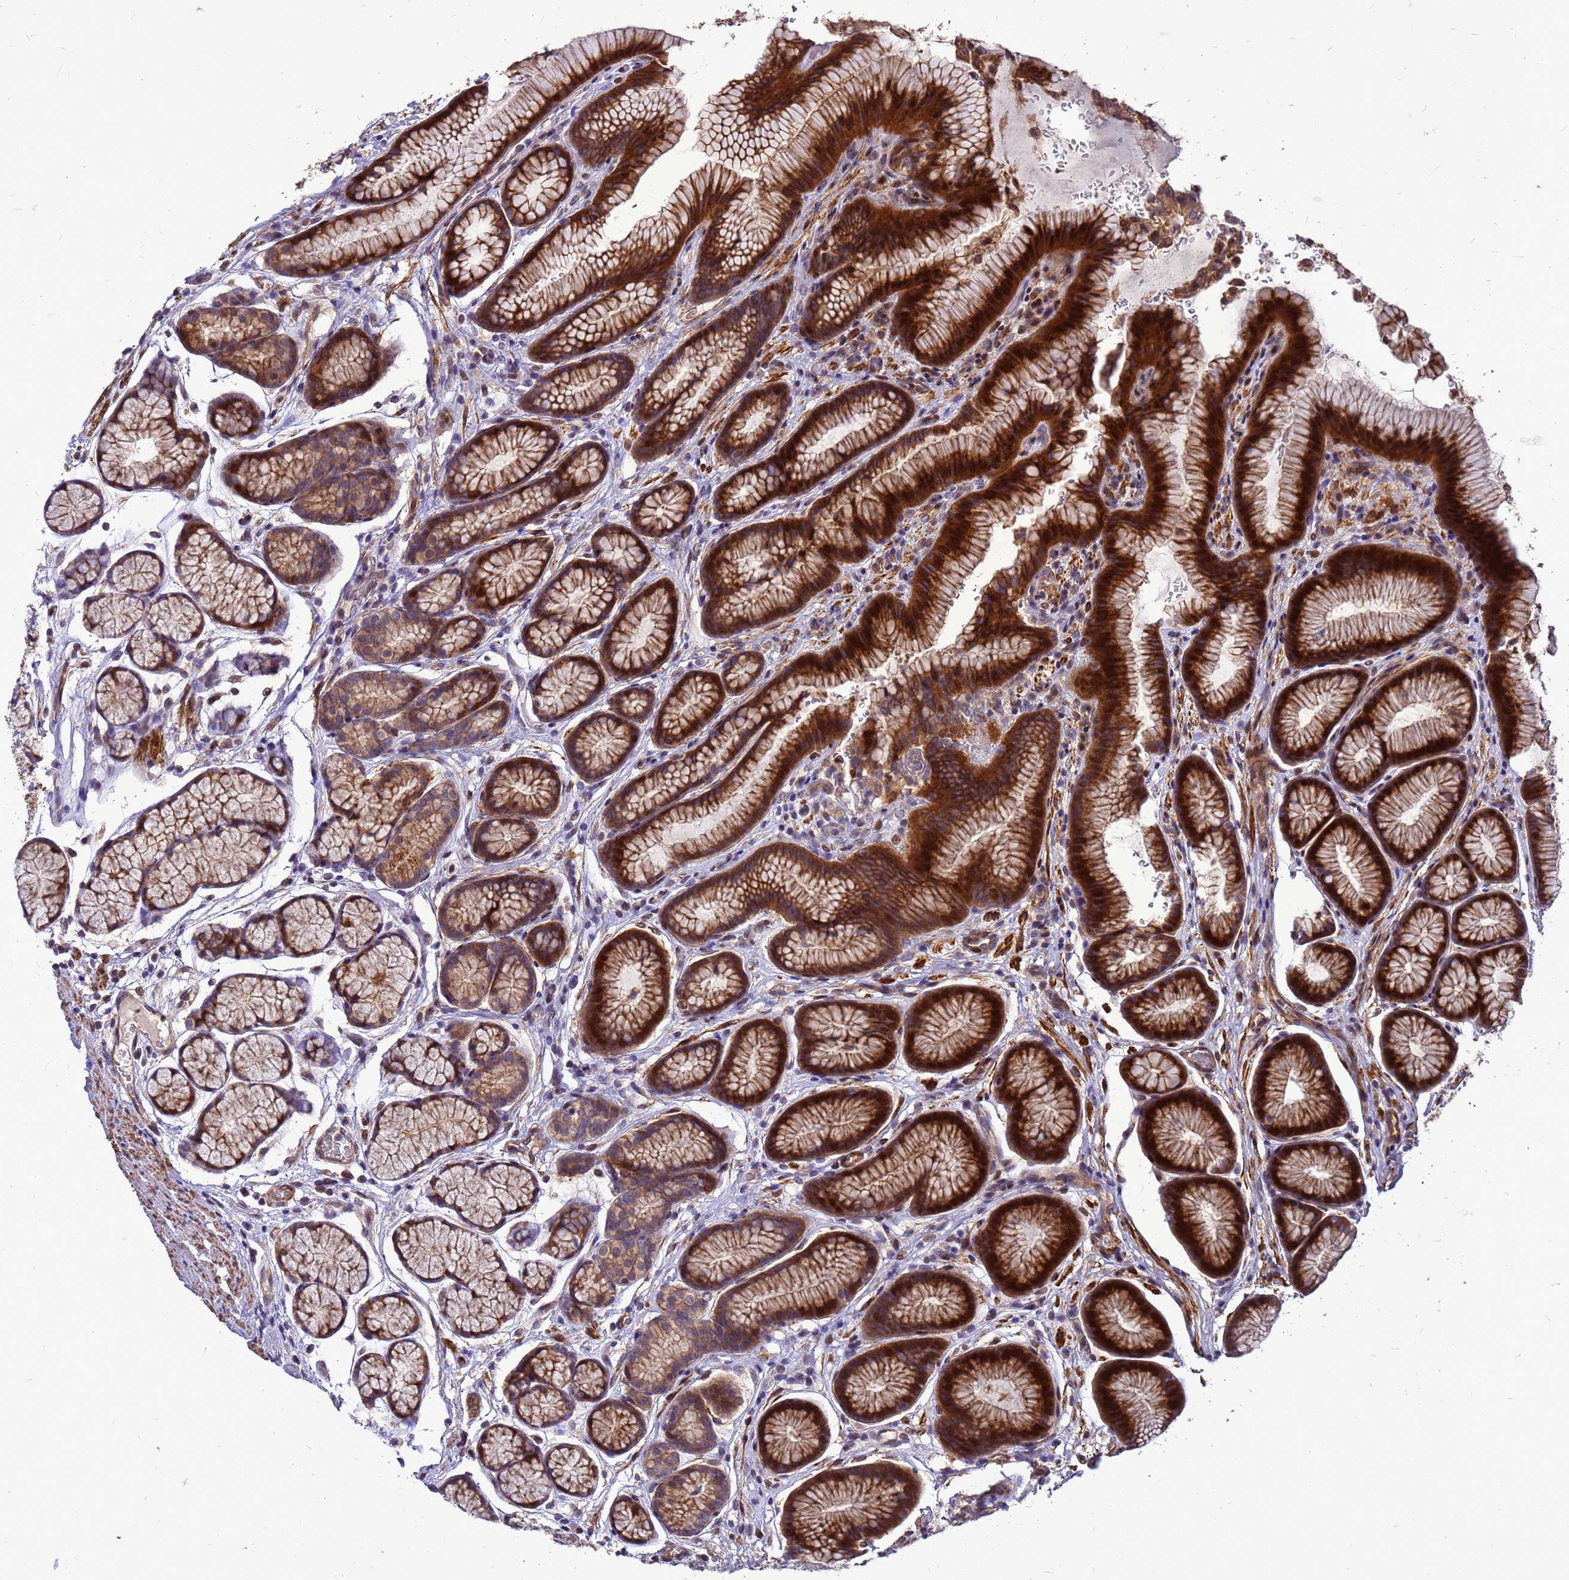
{"staining": {"intensity": "strong", "quantity": ">75%", "location": "cytoplasmic/membranous"}, "tissue": "stomach", "cell_type": "Glandular cells", "image_type": "normal", "snomed": [{"axis": "morphology", "description": "Normal tissue, NOS"}, {"axis": "topography", "description": "Stomach"}], "caption": "Strong cytoplasmic/membranous expression for a protein is seen in about >75% of glandular cells of normal stomach using immunohistochemistry.", "gene": "RSPRY1", "patient": {"sex": "male", "age": 42}}